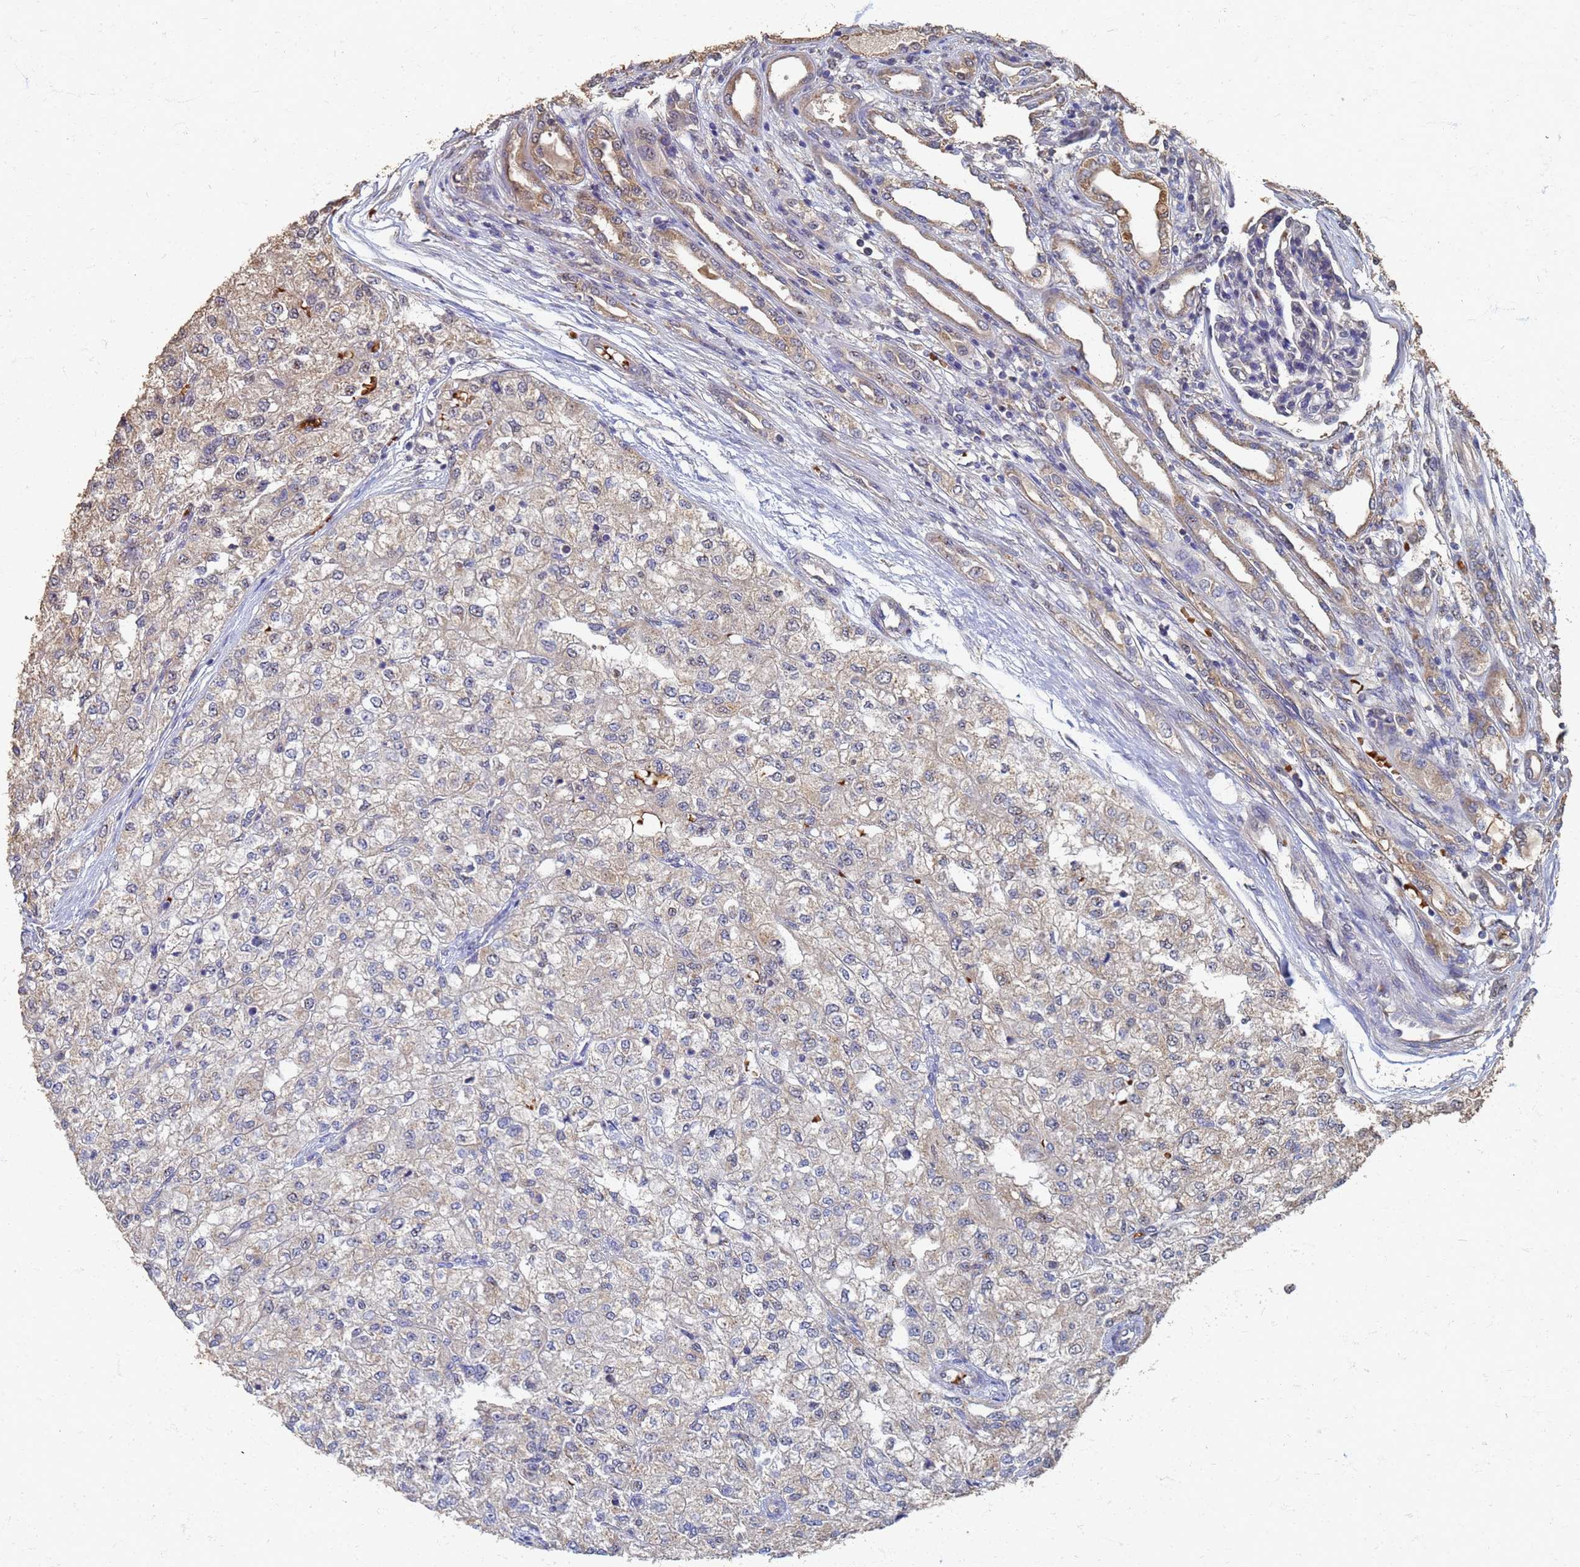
{"staining": {"intensity": "weak", "quantity": "<25%", "location": "cytoplasmic/membranous"}, "tissue": "renal cancer", "cell_type": "Tumor cells", "image_type": "cancer", "snomed": [{"axis": "morphology", "description": "Adenocarcinoma, NOS"}, {"axis": "topography", "description": "Kidney"}], "caption": "Image shows no protein staining in tumor cells of renal cancer tissue.", "gene": "DPH5", "patient": {"sex": "female", "age": 54}}